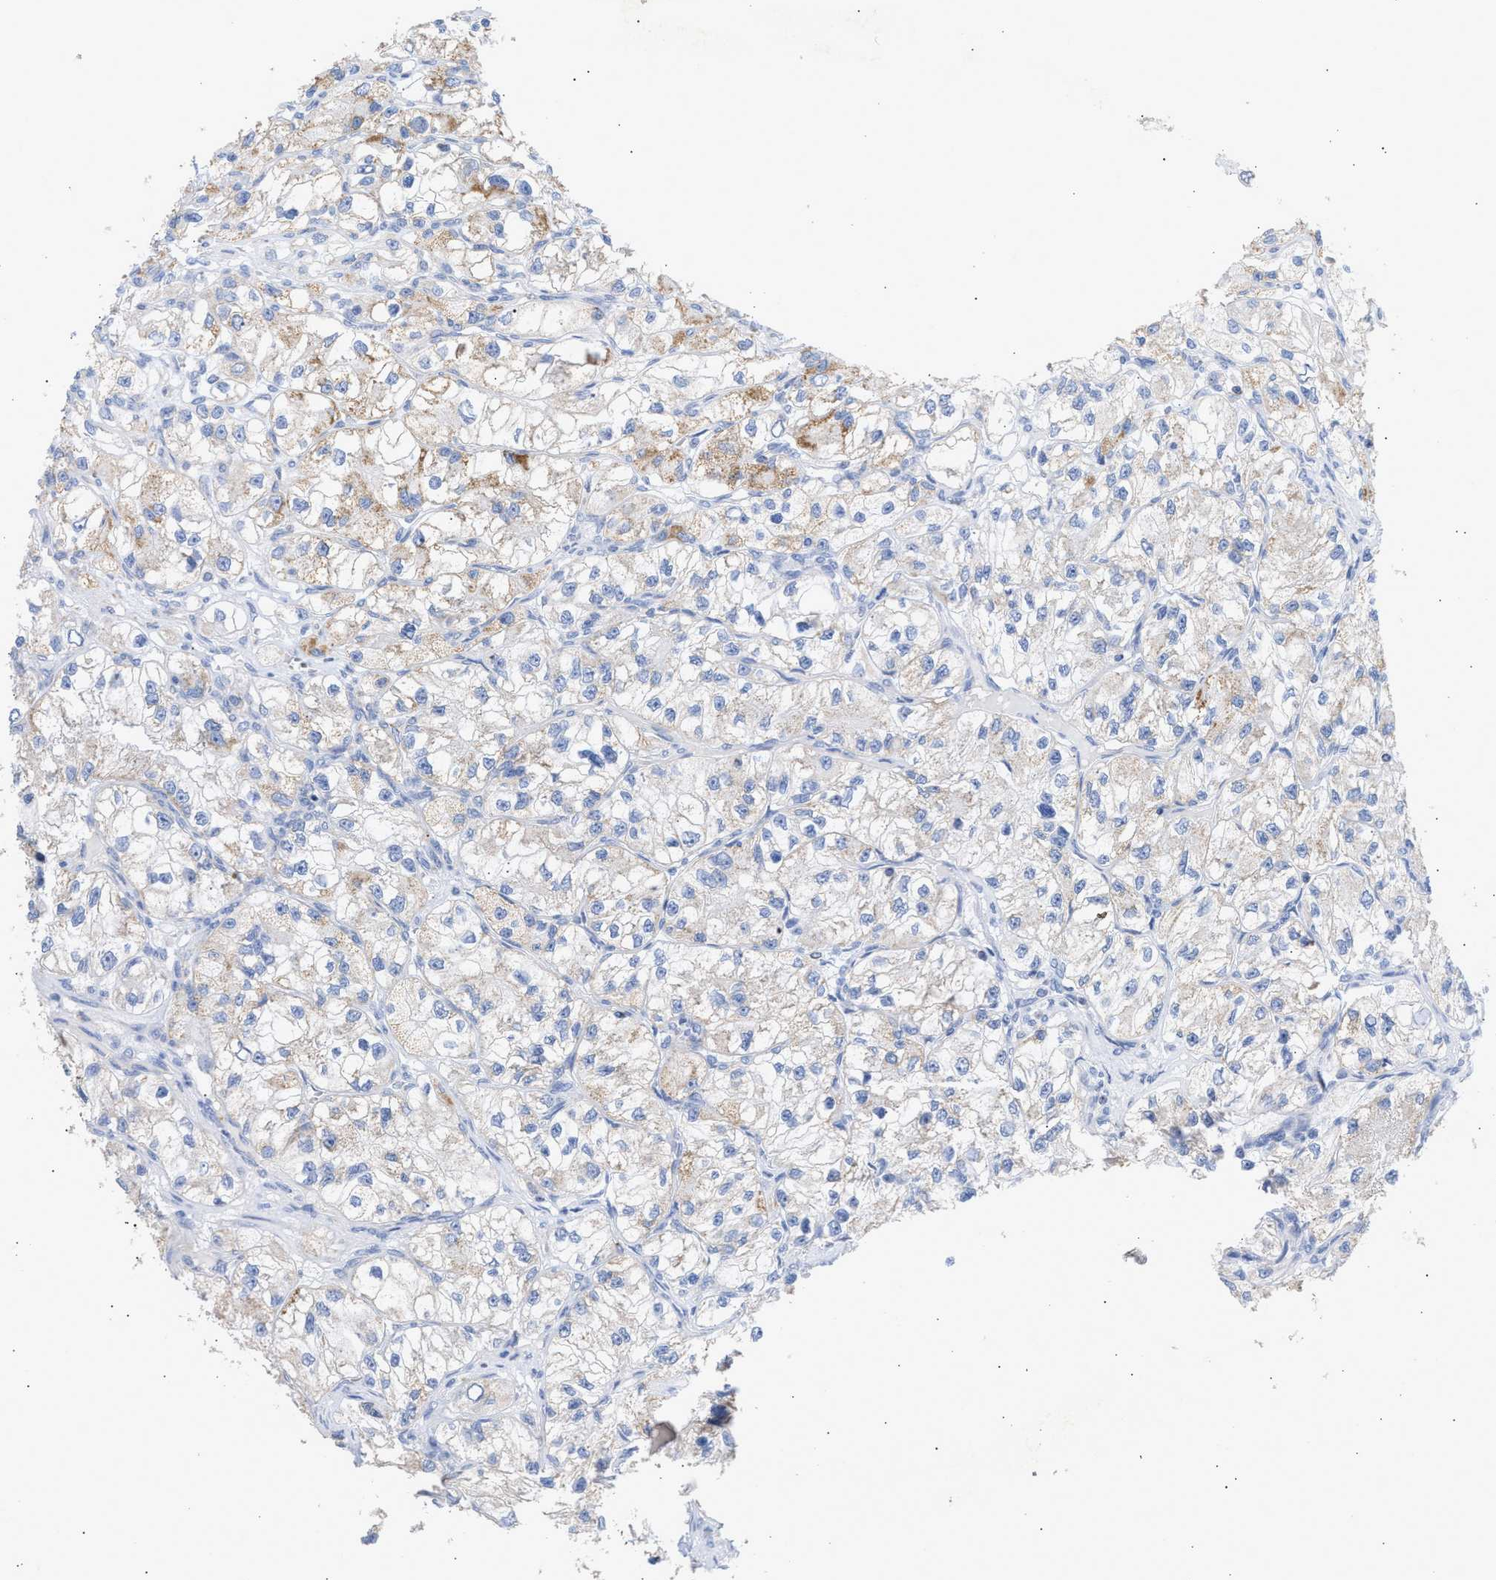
{"staining": {"intensity": "weak", "quantity": "25%-75%", "location": "cytoplasmic/membranous"}, "tissue": "renal cancer", "cell_type": "Tumor cells", "image_type": "cancer", "snomed": [{"axis": "morphology", "description": "Adenocarcinoma, NOS"}, {"axis": "topography", "description": "Kidney"}], "caption": "High-power microscopy captured an immunohistochemistry (IHC) micrograph of adenocarcinoma (renal), revealing weak cytoplasmic/membranous staining in about 25%-75% of tumor cells.", "gene": "ACOT13", "patient": {"sex": "female", "age": 57}}